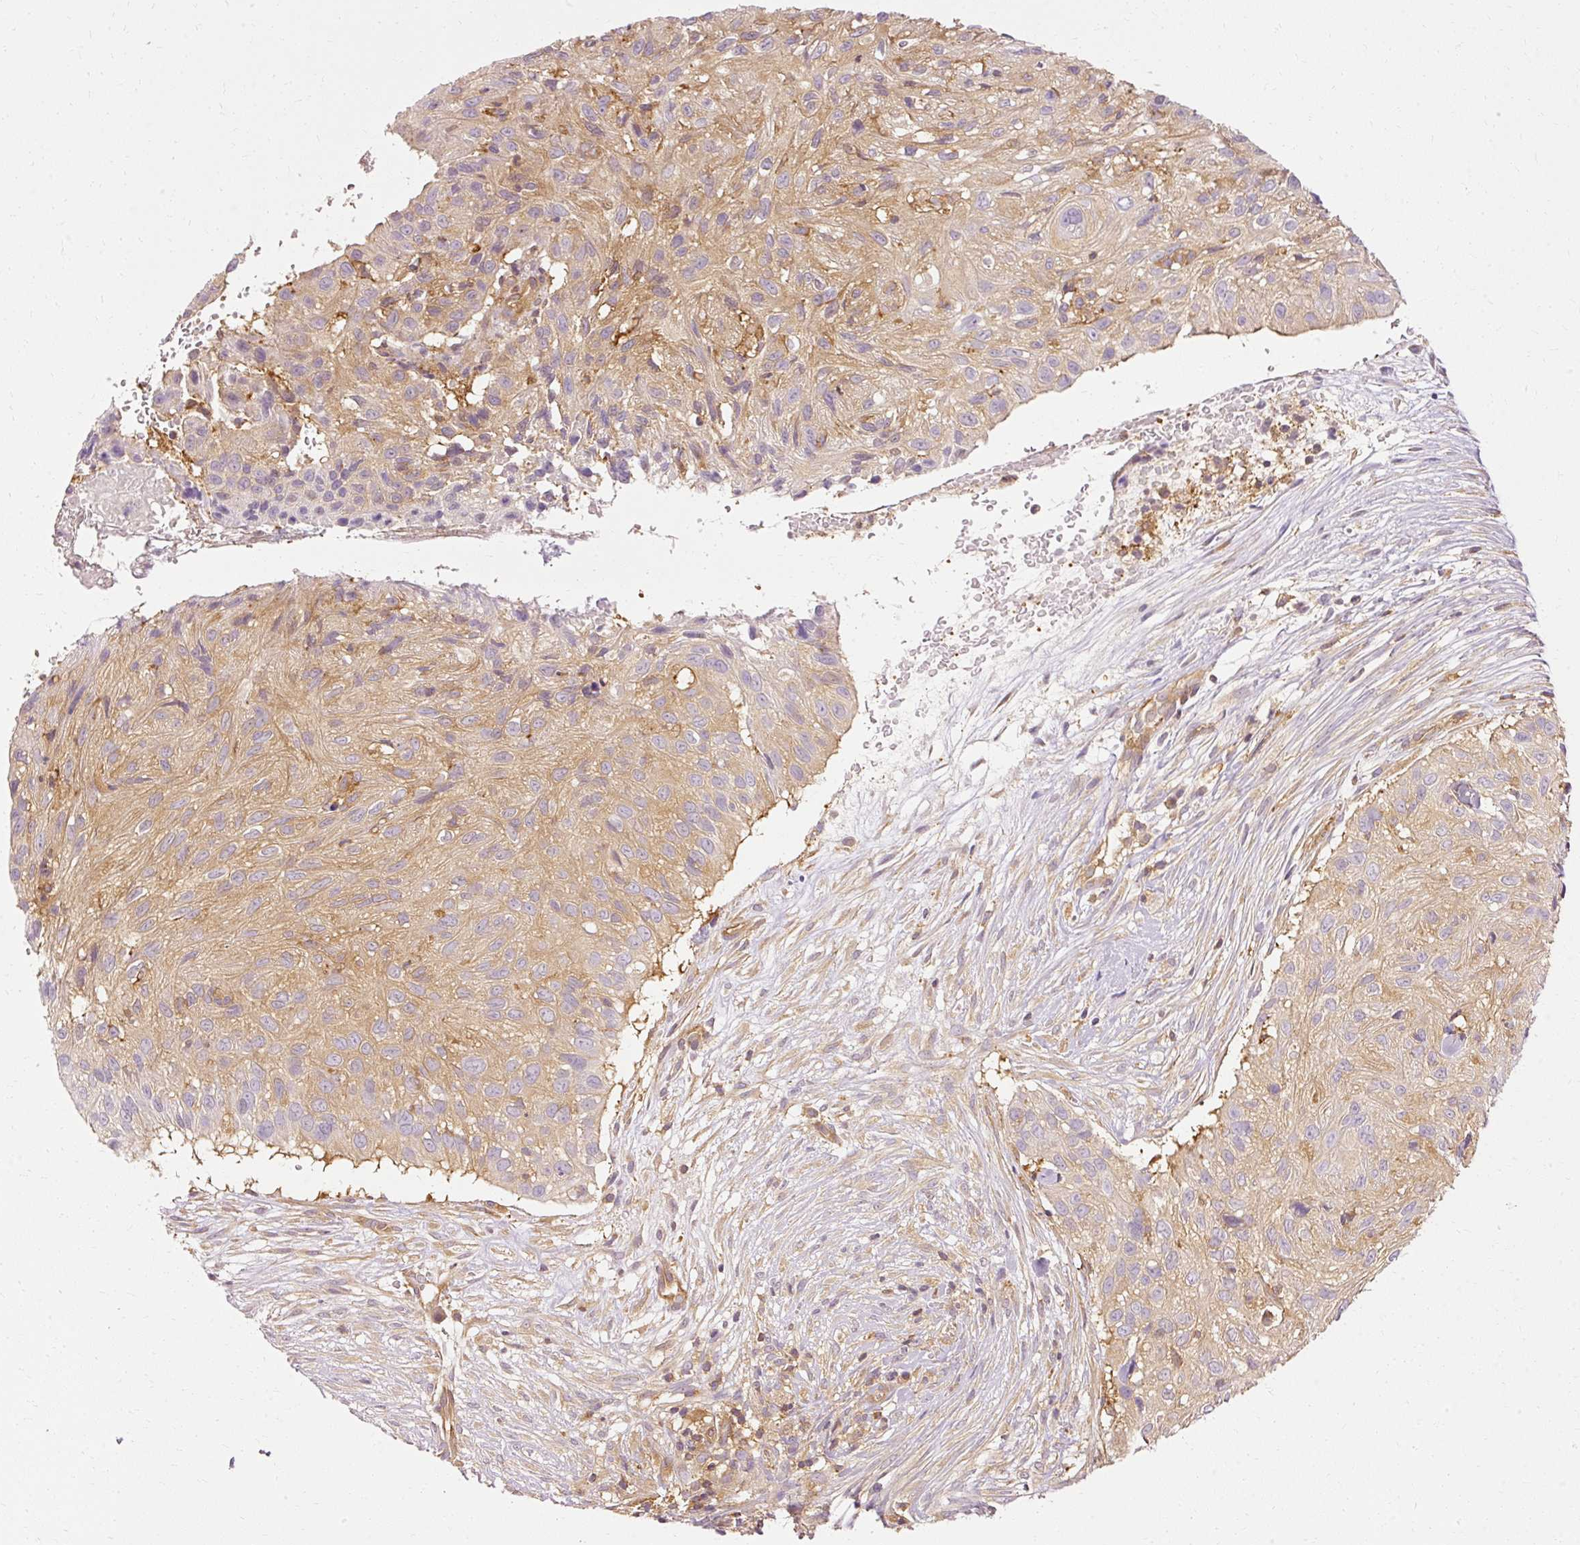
{"staining": {"intensity": "weak", "quantity": ">75%", "location": "cytoplasmic/membranous"}, "tissue": "skin cancer", "cell_type": "Tumor cells", "image_type": "cancer", "snomed": [{"axis": "morphology", "description": "Squamous cell carcinoma, NOS"}, {"axis": "topography", "description": "Skin"}], "caption": "This micrograph exhibits immunohistochemistry staining of human squamous cell carcinoma (skin), with low weak cytoplasmic/membranous staining in approximately >75% of tumor cells.", "gene": "ARMH3", "patient": {"sex": "male", "age": 82}}